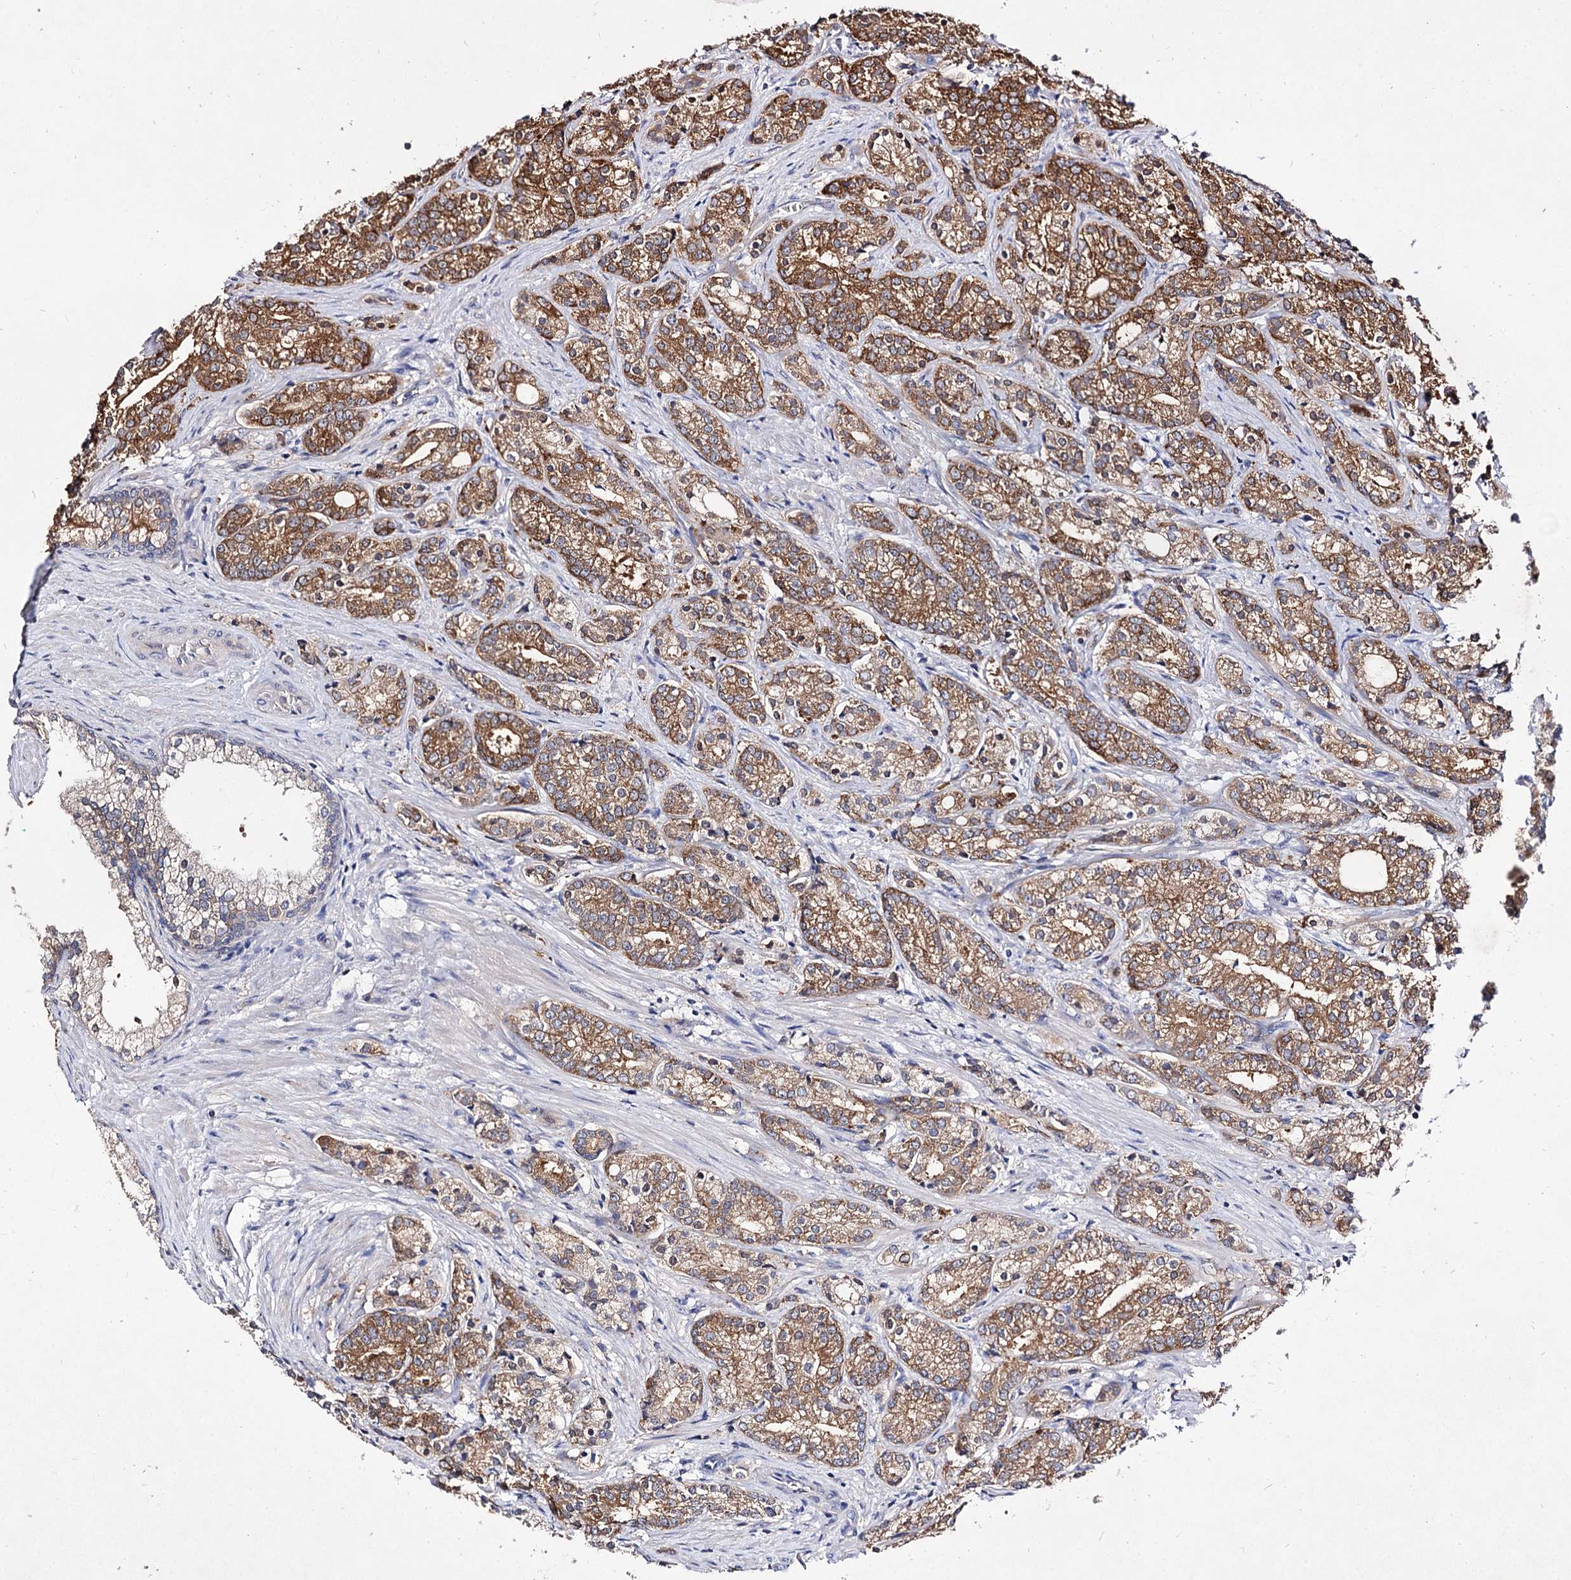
{"staining": {"intensity": "moderate", "quantity": ">75%", "location": "cytoplasmic/membranous"}, "tissue": "prostate cancer", "cell_type": "Tumor cells", "image_type": "cancer", "snomed": [{"axis": "morphology", "description": "Adenocarcinoma, Low grade"}, {"axis": "topography", "description": "Prostate"}], "caption": "Immunohistochemical staining of human prostate adenocarcinoma (low-grade) reveals moderate cytoplasmic/membranous protein staining in about >75% of tumor cells.", "gene": "ARFIP2", "patient": {"sex": "male", "age": 71}}